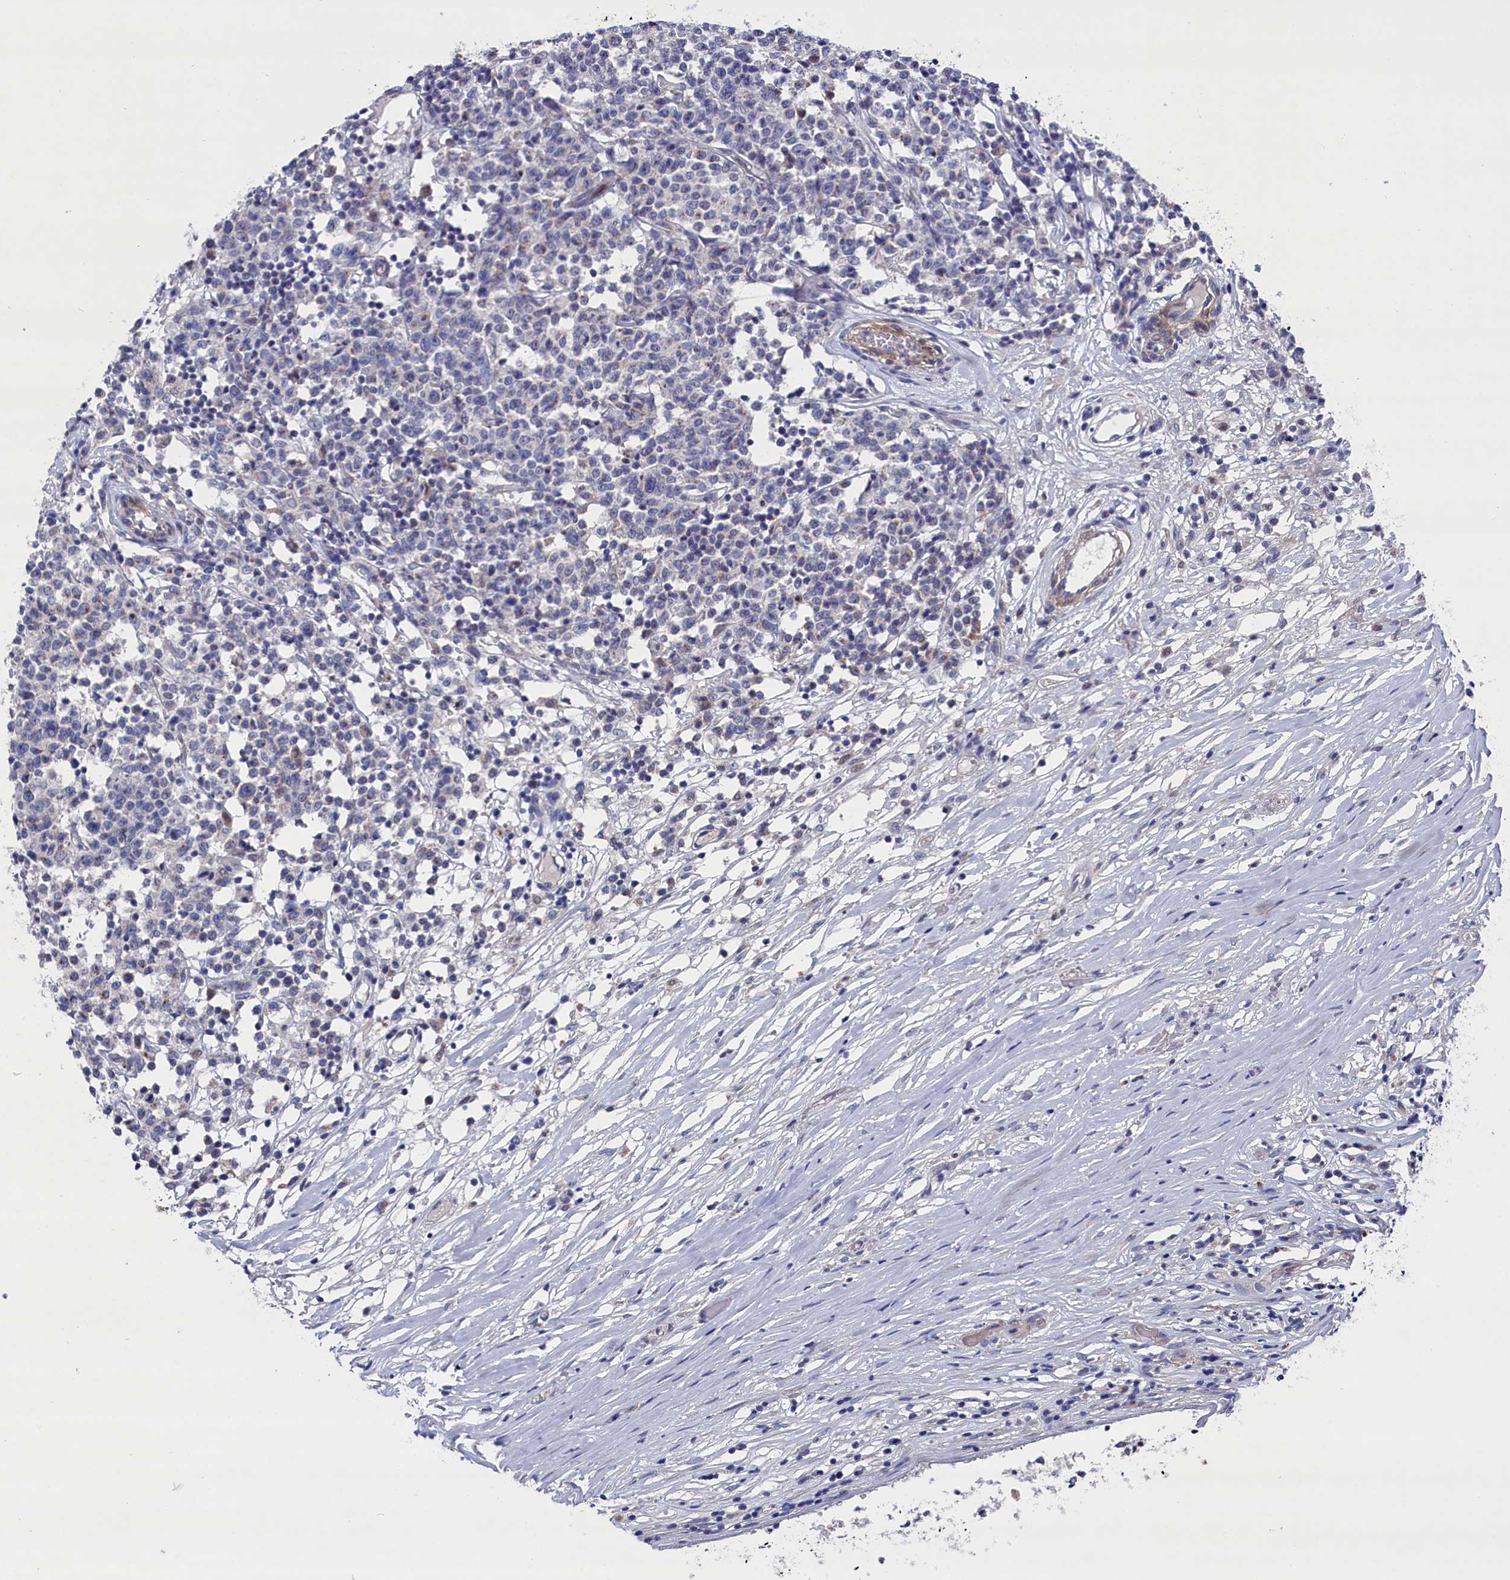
{"staining": {"intensity": "negative", "quantity": "none", "location": "none"}, "tissue": "lymphoma", "cell_type": "Tumor cells", "image_type": "cancer", "snomed": [{"axis": "morphology", "description": "Malignant lymphoma, non-Hodgkin's type, Low grade"}, {"axis": "topography", "description": "Small intestine"}], "caption": "Immunohistochemical staining of human lymphoma reveals no significant staining in tumor cells.", "gene": "GPR108", "patient": {"sex": "female", "age": 59}}